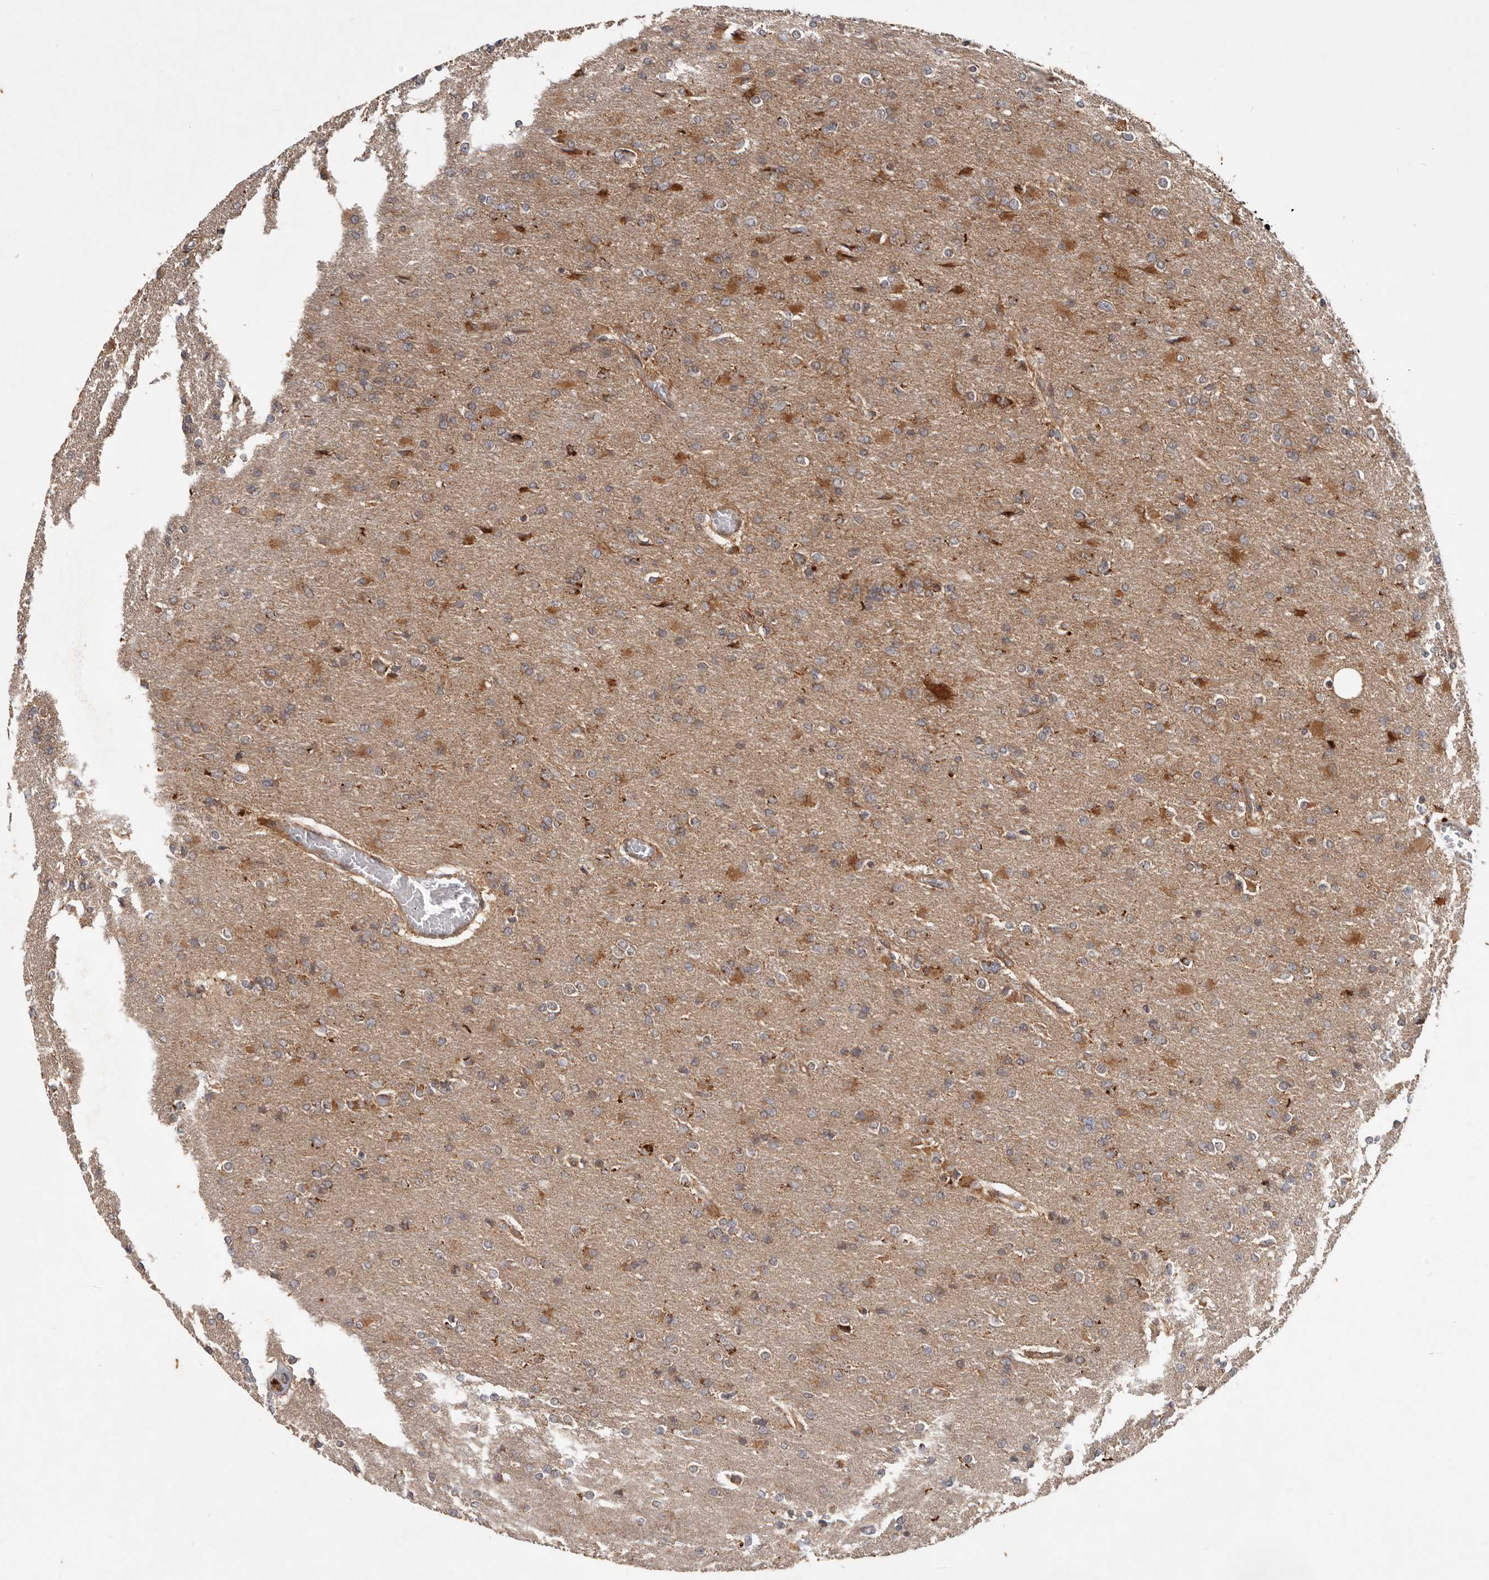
{"staining": {"intensity": "moderate", "quantity": ">75%", "location": "cytoplasmic/membranous"}, "tissue": "glioma", "cell_type": "Tumor cells", "image_type": "cancer", "snomed": [{"axis": "morphology", "description": "Glioma, malignant, High grade"}, {"axis": "topography", "description": "Cerebral cortex"}], "caption": "Human high-grade glioma (malignant) stained with a brown dye reveals moderate cytoplasmic/membranous positive positivity in about >75% of tumor cells.", "gene": "MRPS10", "patient": {"sex": "female", "age": 36}}